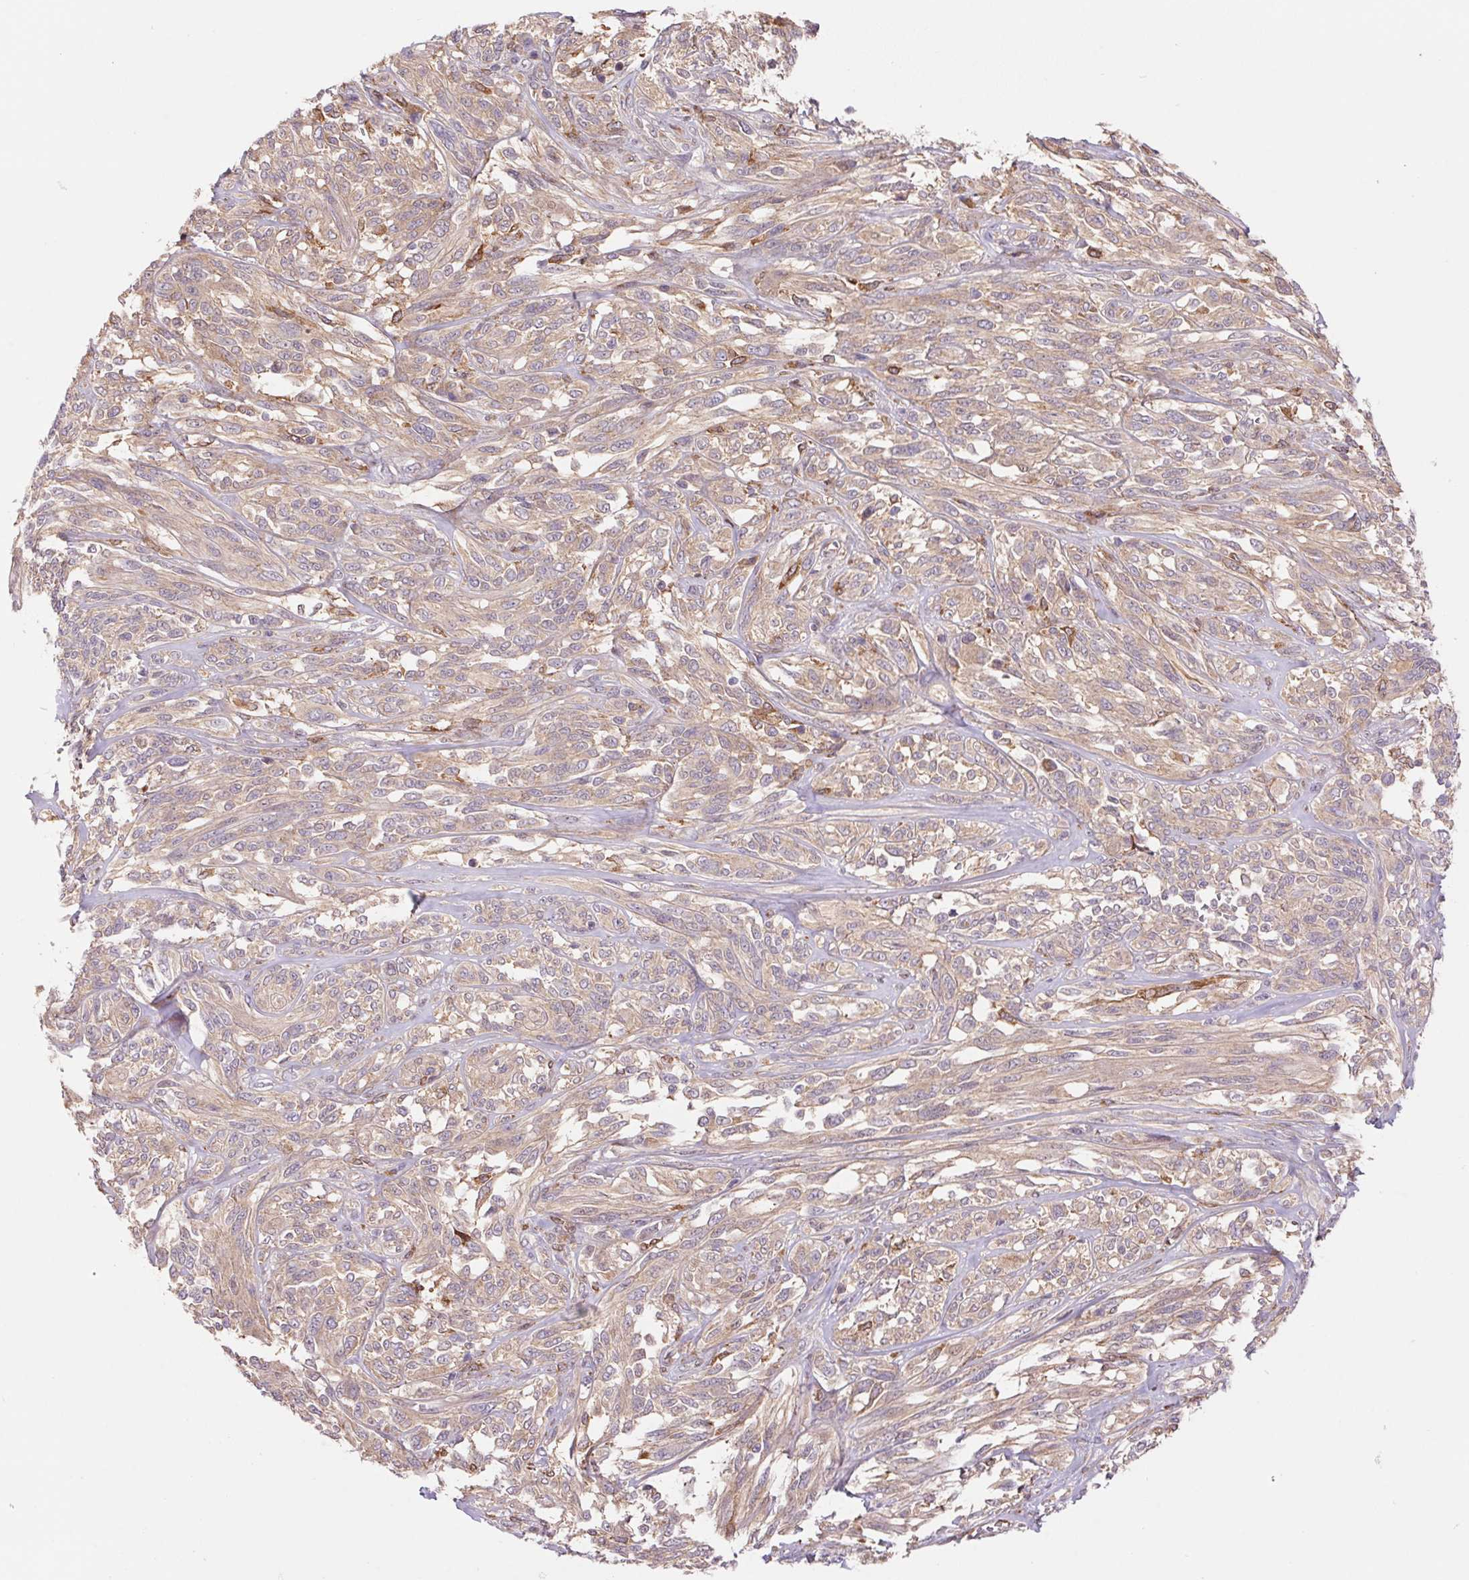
{"staining": {"intensity": "moderate", "quantity": ">75%", "location": "cytoplasmic/membranous"}, "tissue": "melanoma", "cell_type": "Tumor cells", "image_type": "cancer", "snomed": [{"axis": "morphology", "description": "Malignant melanoma, NOS"}, {"axis": "topography", "description": "Skin"}], "caption": "The micrograph demonstrates a brown stain indicating the presence of a protein in the cytoplasmic/membranous of tumor cells in melanoma.", "gene": "KLHL20", "patient": {"sex": "female", "age": 91}}